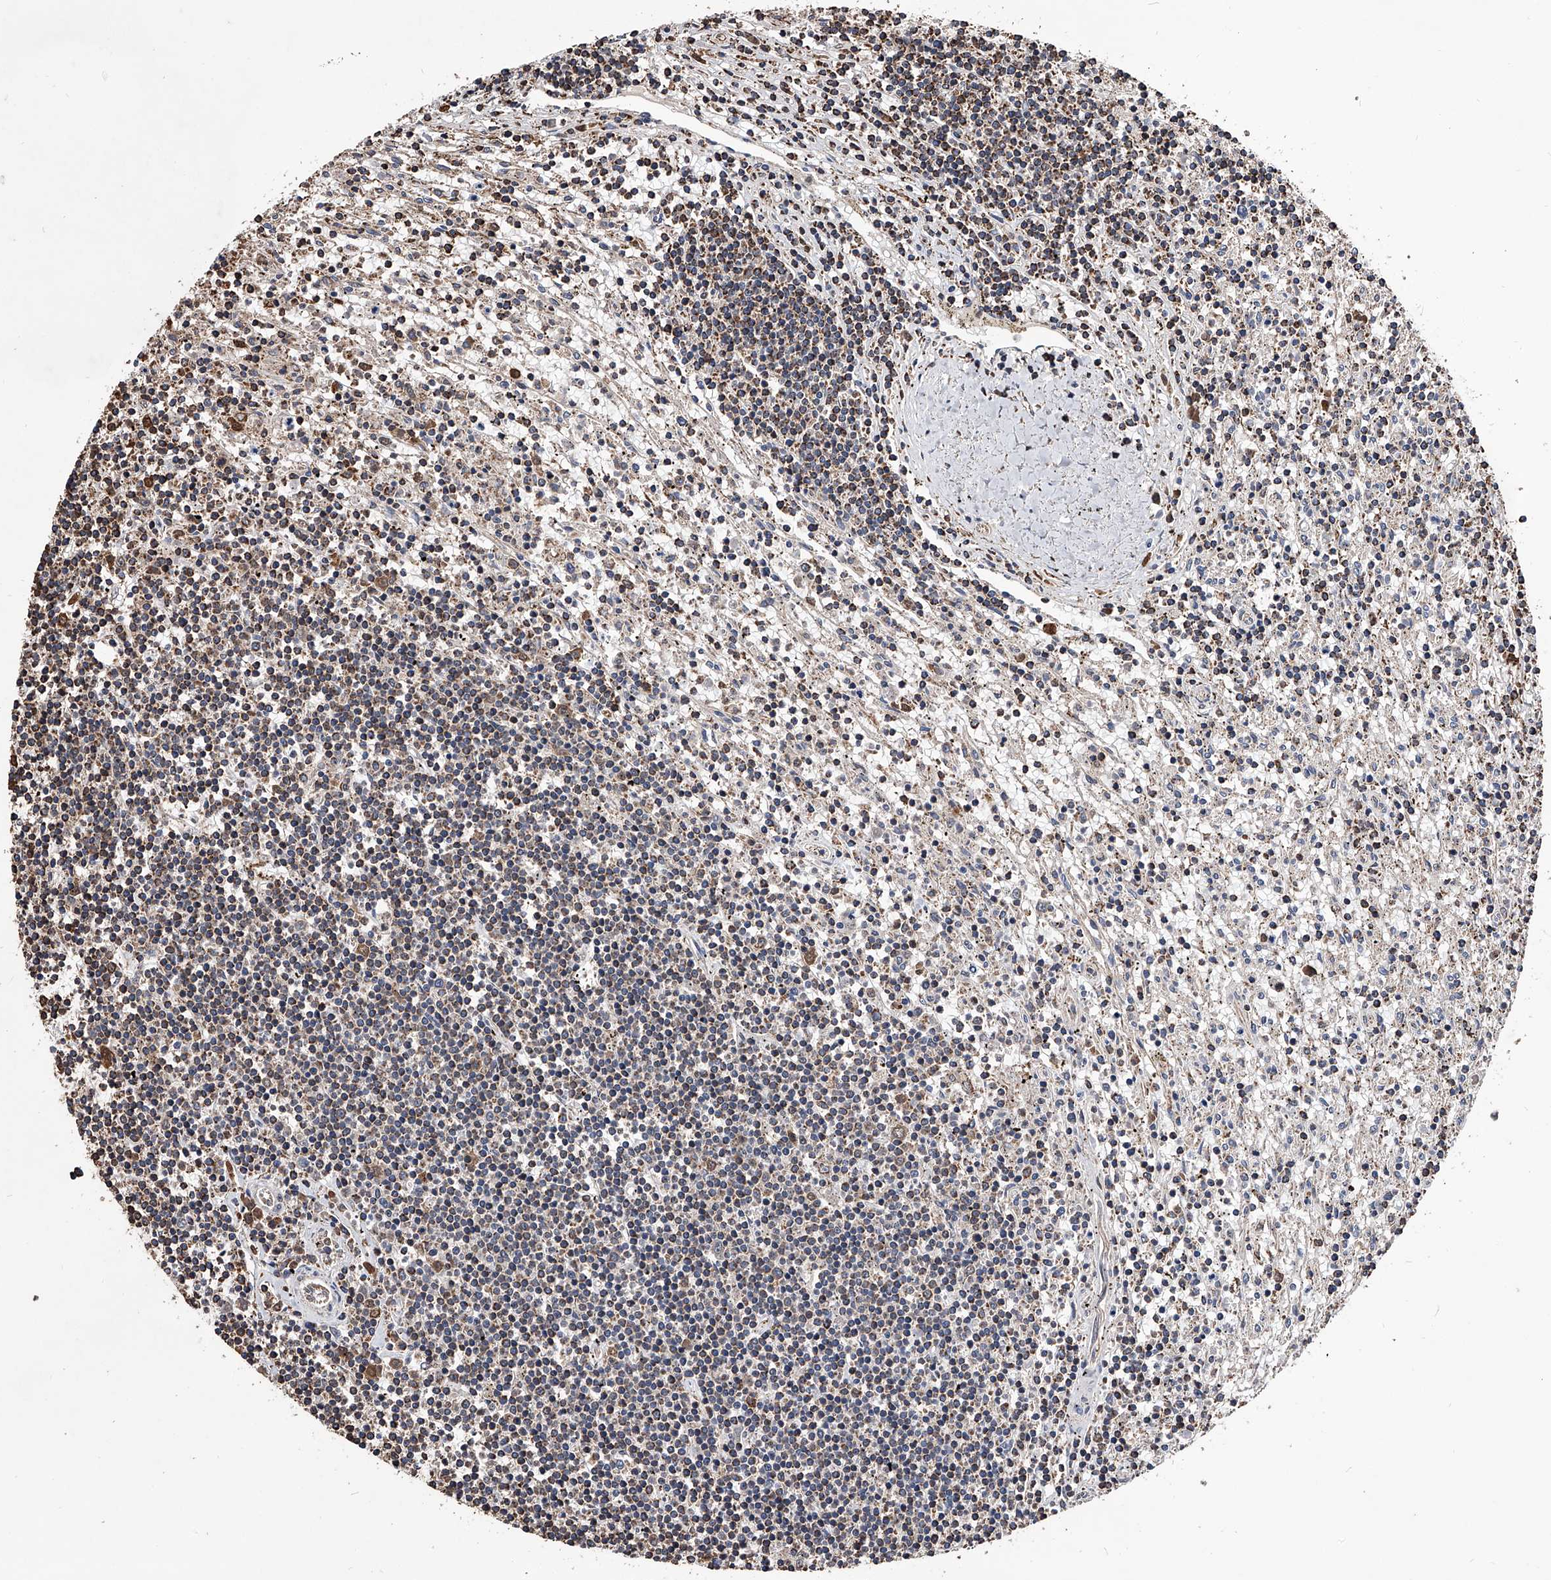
{"staining": {"intensity": "moderate", "quantity": "25%-75%", "location": "cytoplasmic/membranous"}, "tissue": "lymphoma", "cell_type": "Tumor cells", "image_type": "cancer", "snomed": [{"axis": "morphology", "description": "Malignant lymphoma, non-Hodgkin's type, Low grade"}, {"axis": "topography", "description": "Spleen"}], "caption": "Lymphoma stained with immunohistochemistry (IHC) exhibits moderate cytoplasmic/membranous positivity in approximately 25%-75% of tumor cells.", "gene": "SMPDL3A", "patient": {"sex": "male", "age": 76}}